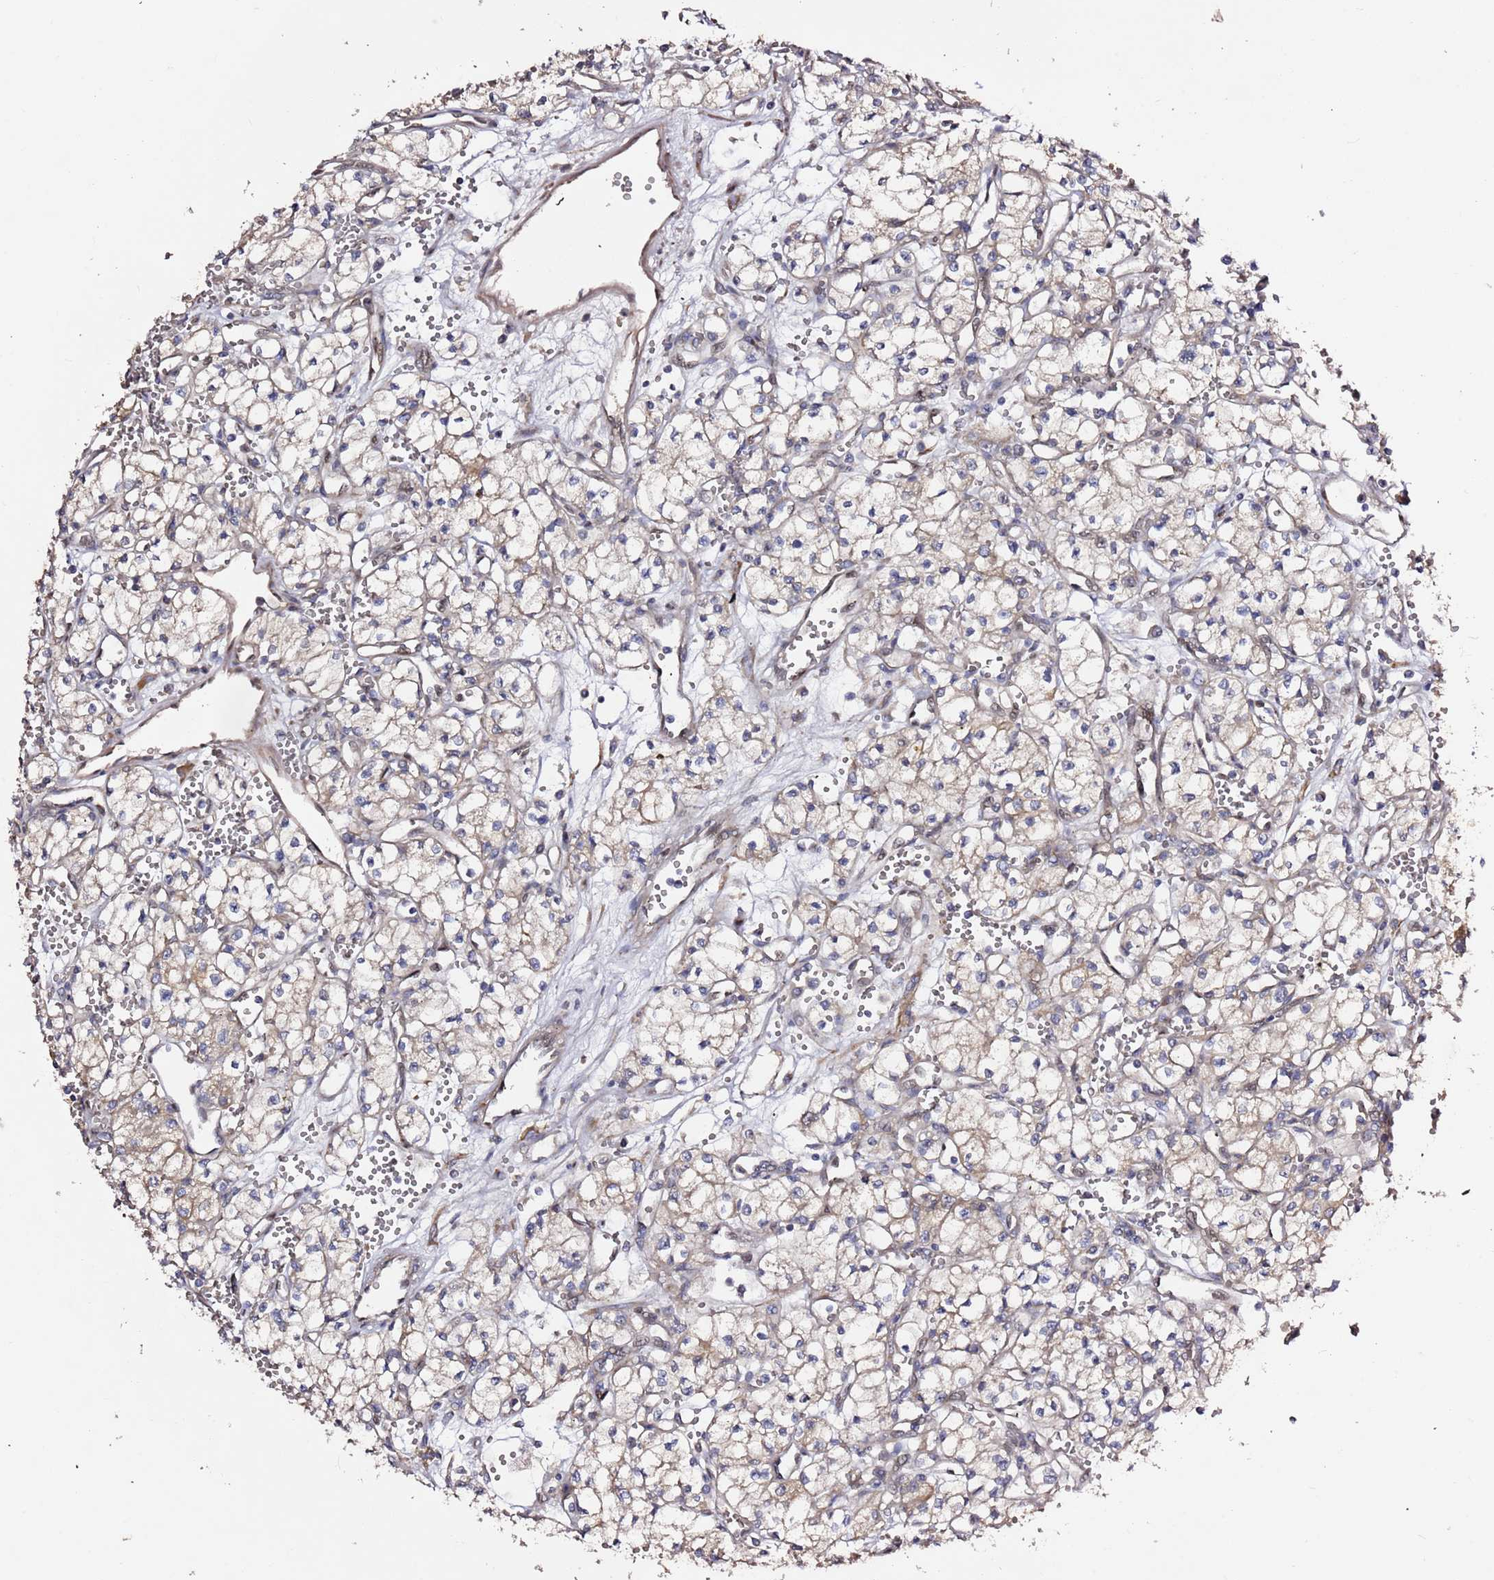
{"staining": {"intensity": "weak", "quantity": "25%-75%", "location": "cytoplasmic/membranous"}, "tissue": "renal cancer", "cell_type": "Tumor cells", "image_type": "cancer", "snomed": [{"axis": "morphology", "description": "Adenocarcinoma, NOS"}, {"axis": "topography", "description": "Kidney"}], "caption": "Tumor cells exhibit low levels of weak cytoplasmic/membranous expression in approximately 25%-75% of cells in human adenocarcinoma (renal).", "gene": "HSD17B7", "patient": {"sex": "male", "age": 59}}